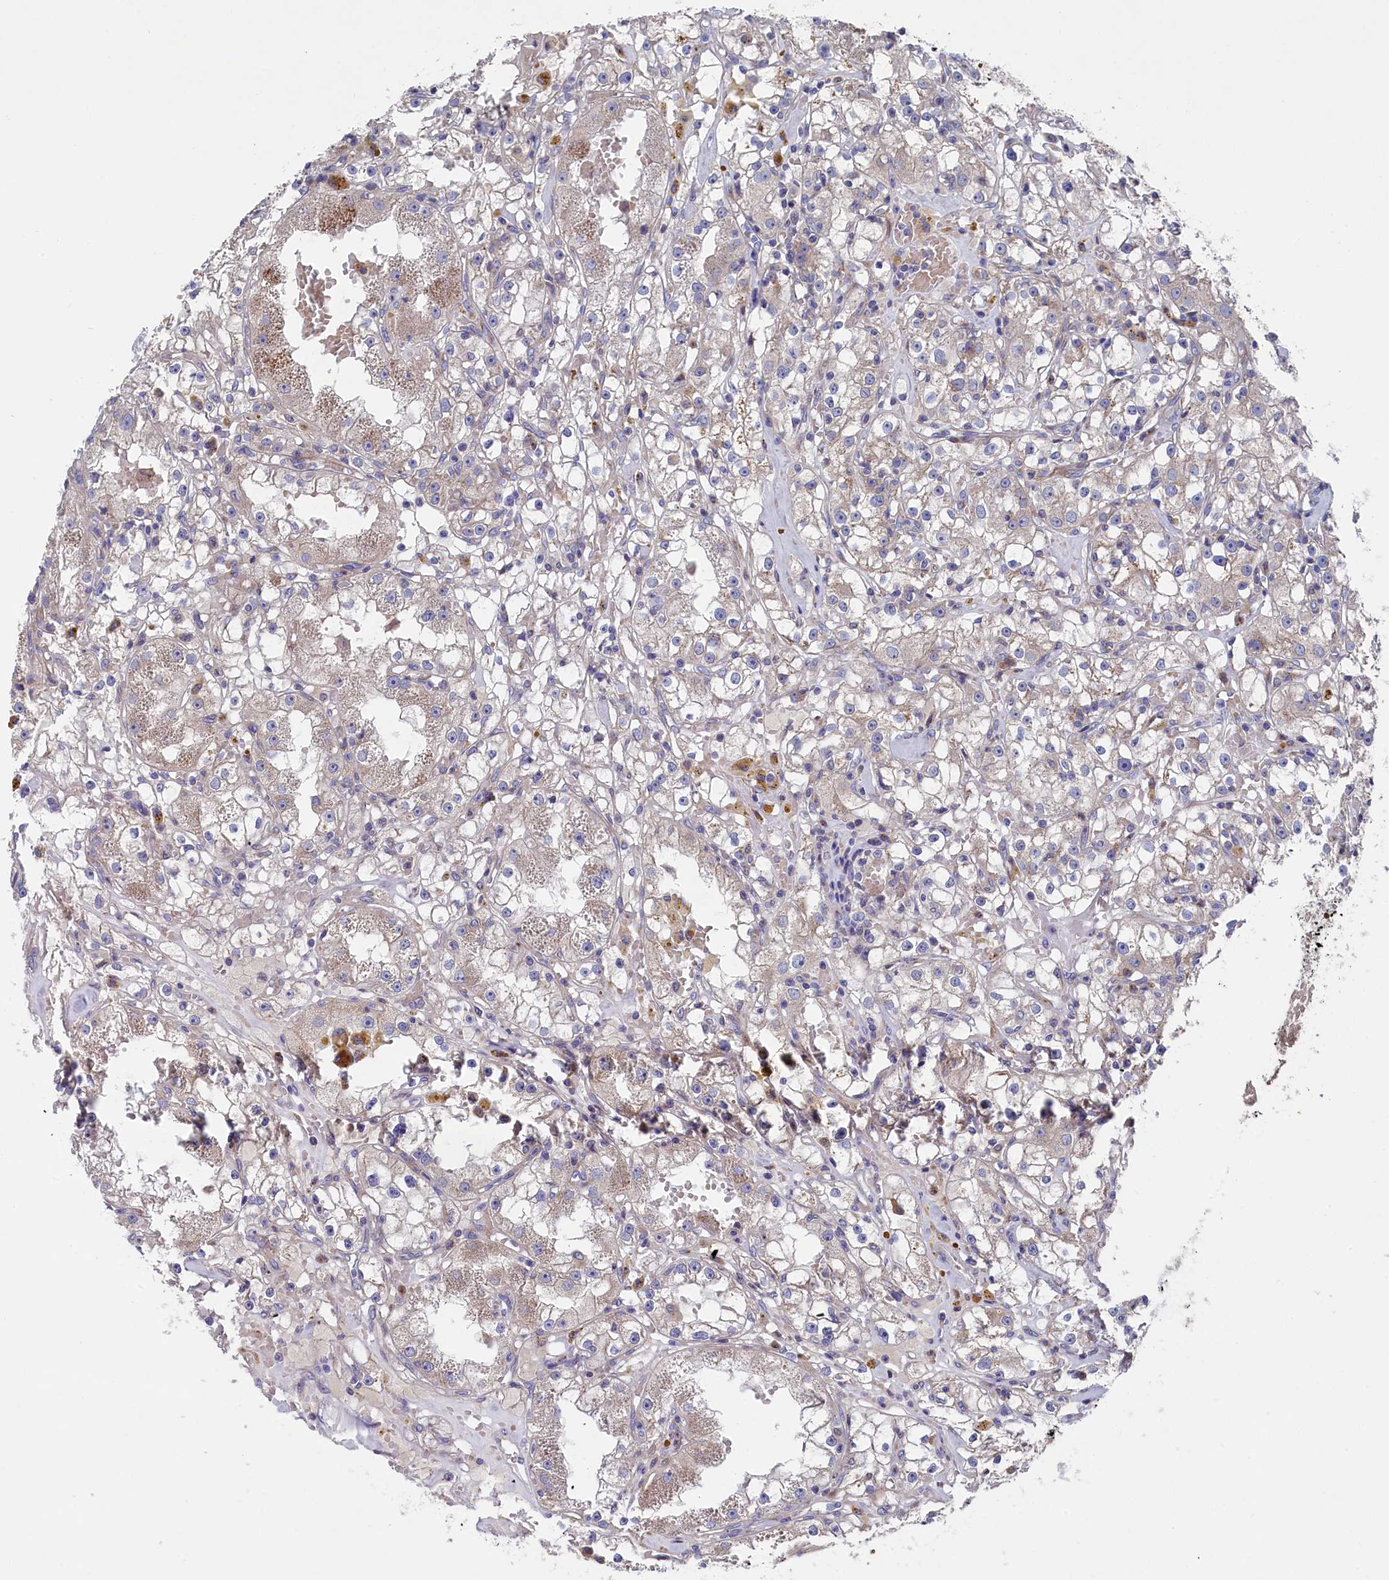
{"staining": {"intensity": "weak", "quantity": "<25%", "location": "cytoplasmic/membranous"}, "tissue": "renal cancer", "cell_type": "Tumor cells", "image_type": "cancer", "snomed": [{"axis": "morphology", "description": "Adenocarcinoma, NOS"}, {"axis": "topography", "description": "Kidney"}], "caption": "A histopathology image of human renal adenocarcinoma is negative for staining in tumor cells. (Brightfield microscopy of DAB IHC at high magnification).", "gene": "GPR108", "patient": {"sex": "male", "age": 56}}